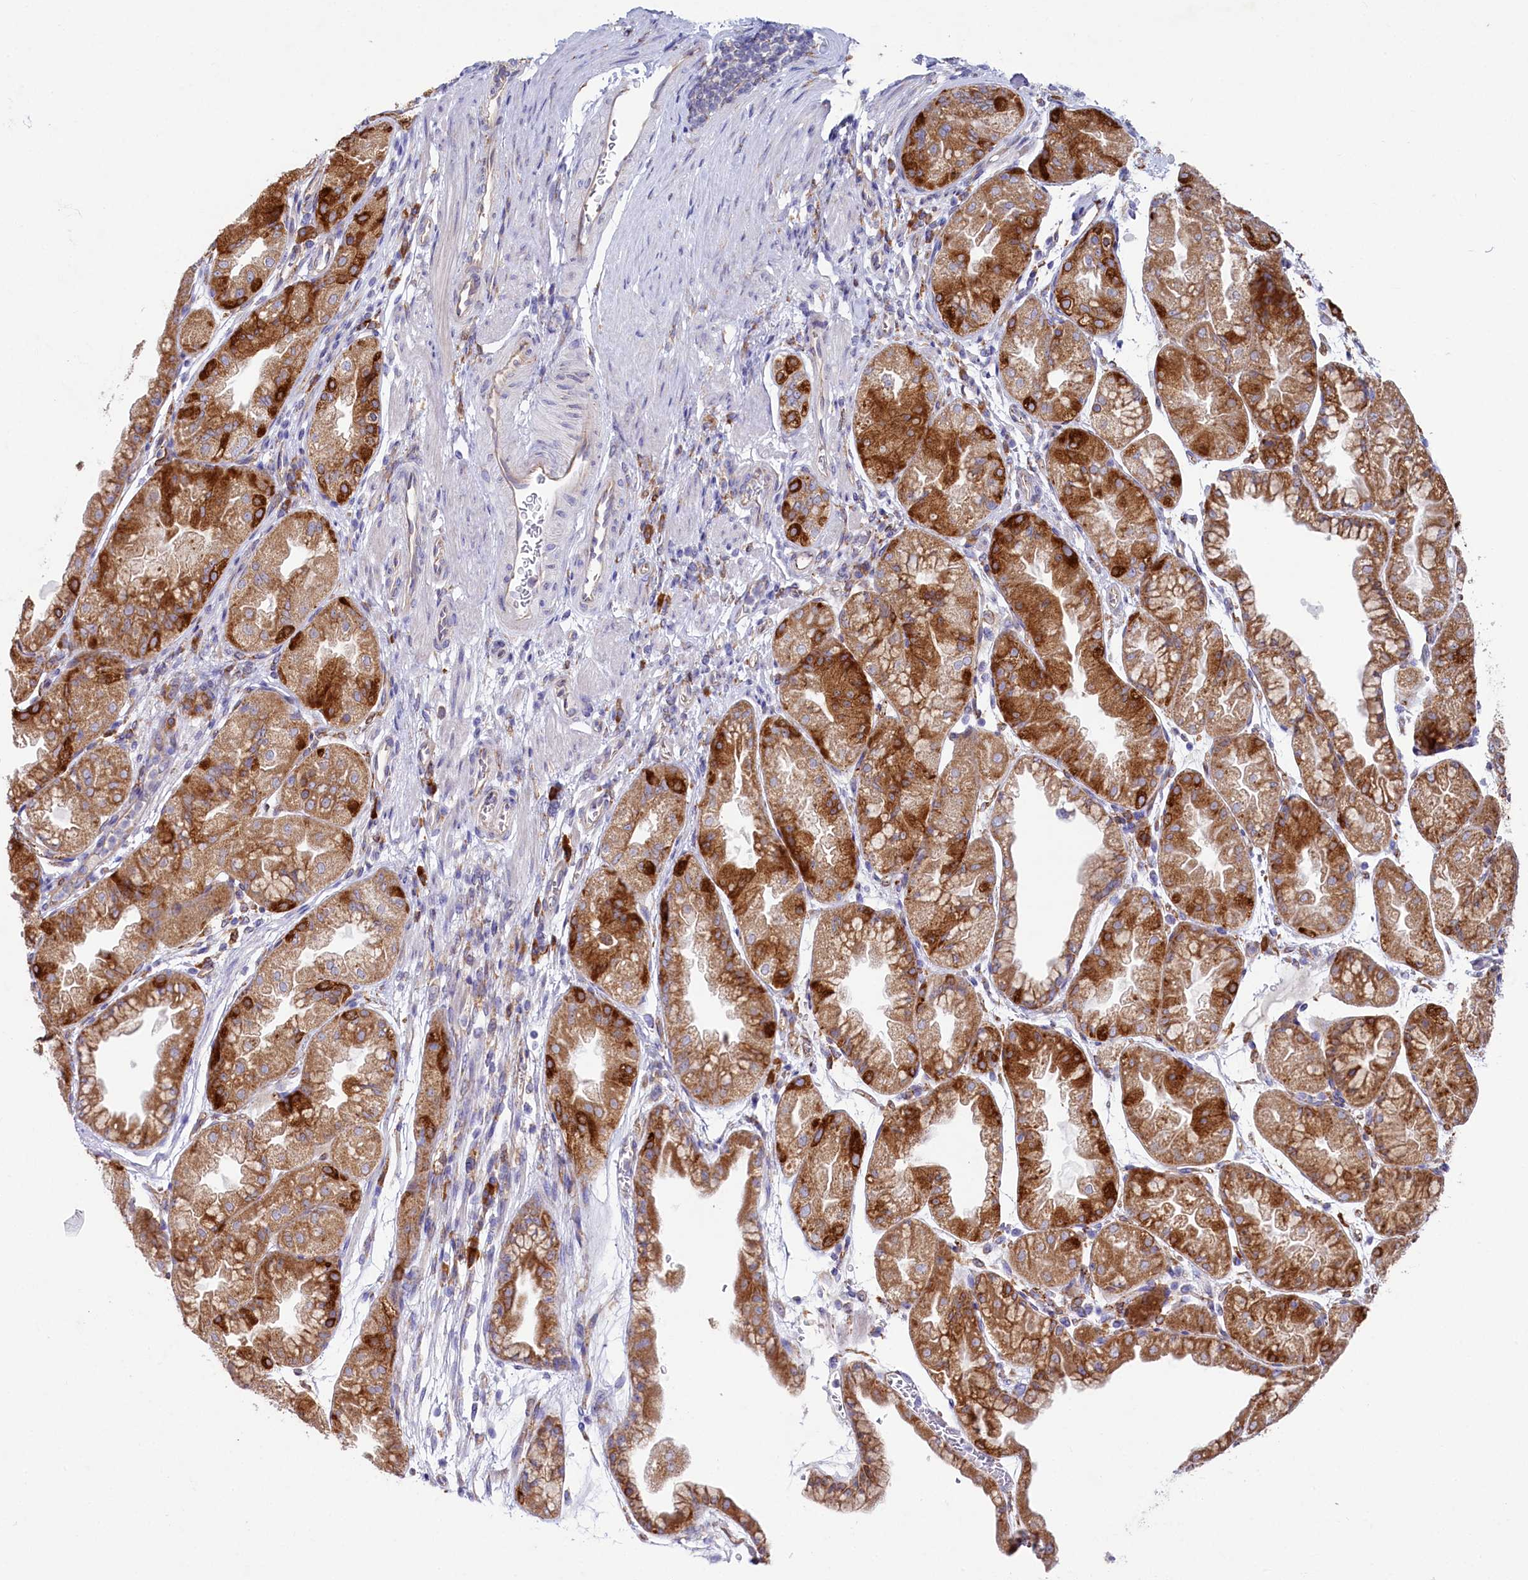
{"staining": {"intensity": "strong", "quantity": ">75%", "location": "cytoplasmic/membranous"}, "tissue": "stomach", "cell_type": "Glandular cells", "image_type": "normal", "snomed": [{"axis": "morphology", "description": "Normal tissue, NOS"}, {"axis": "topography", "description": "Stomach, upper"}], "caption": "Immunohistochemical staining of normal stomach reveals >75% levels of strong cytoplasmic/membranous protein staining in about >75% of glandular cells. (Brightfield microscopy of DAB IHC at high magnification).", "gene": "CHID1", "patient": {"sex": "male", "age": 47}}